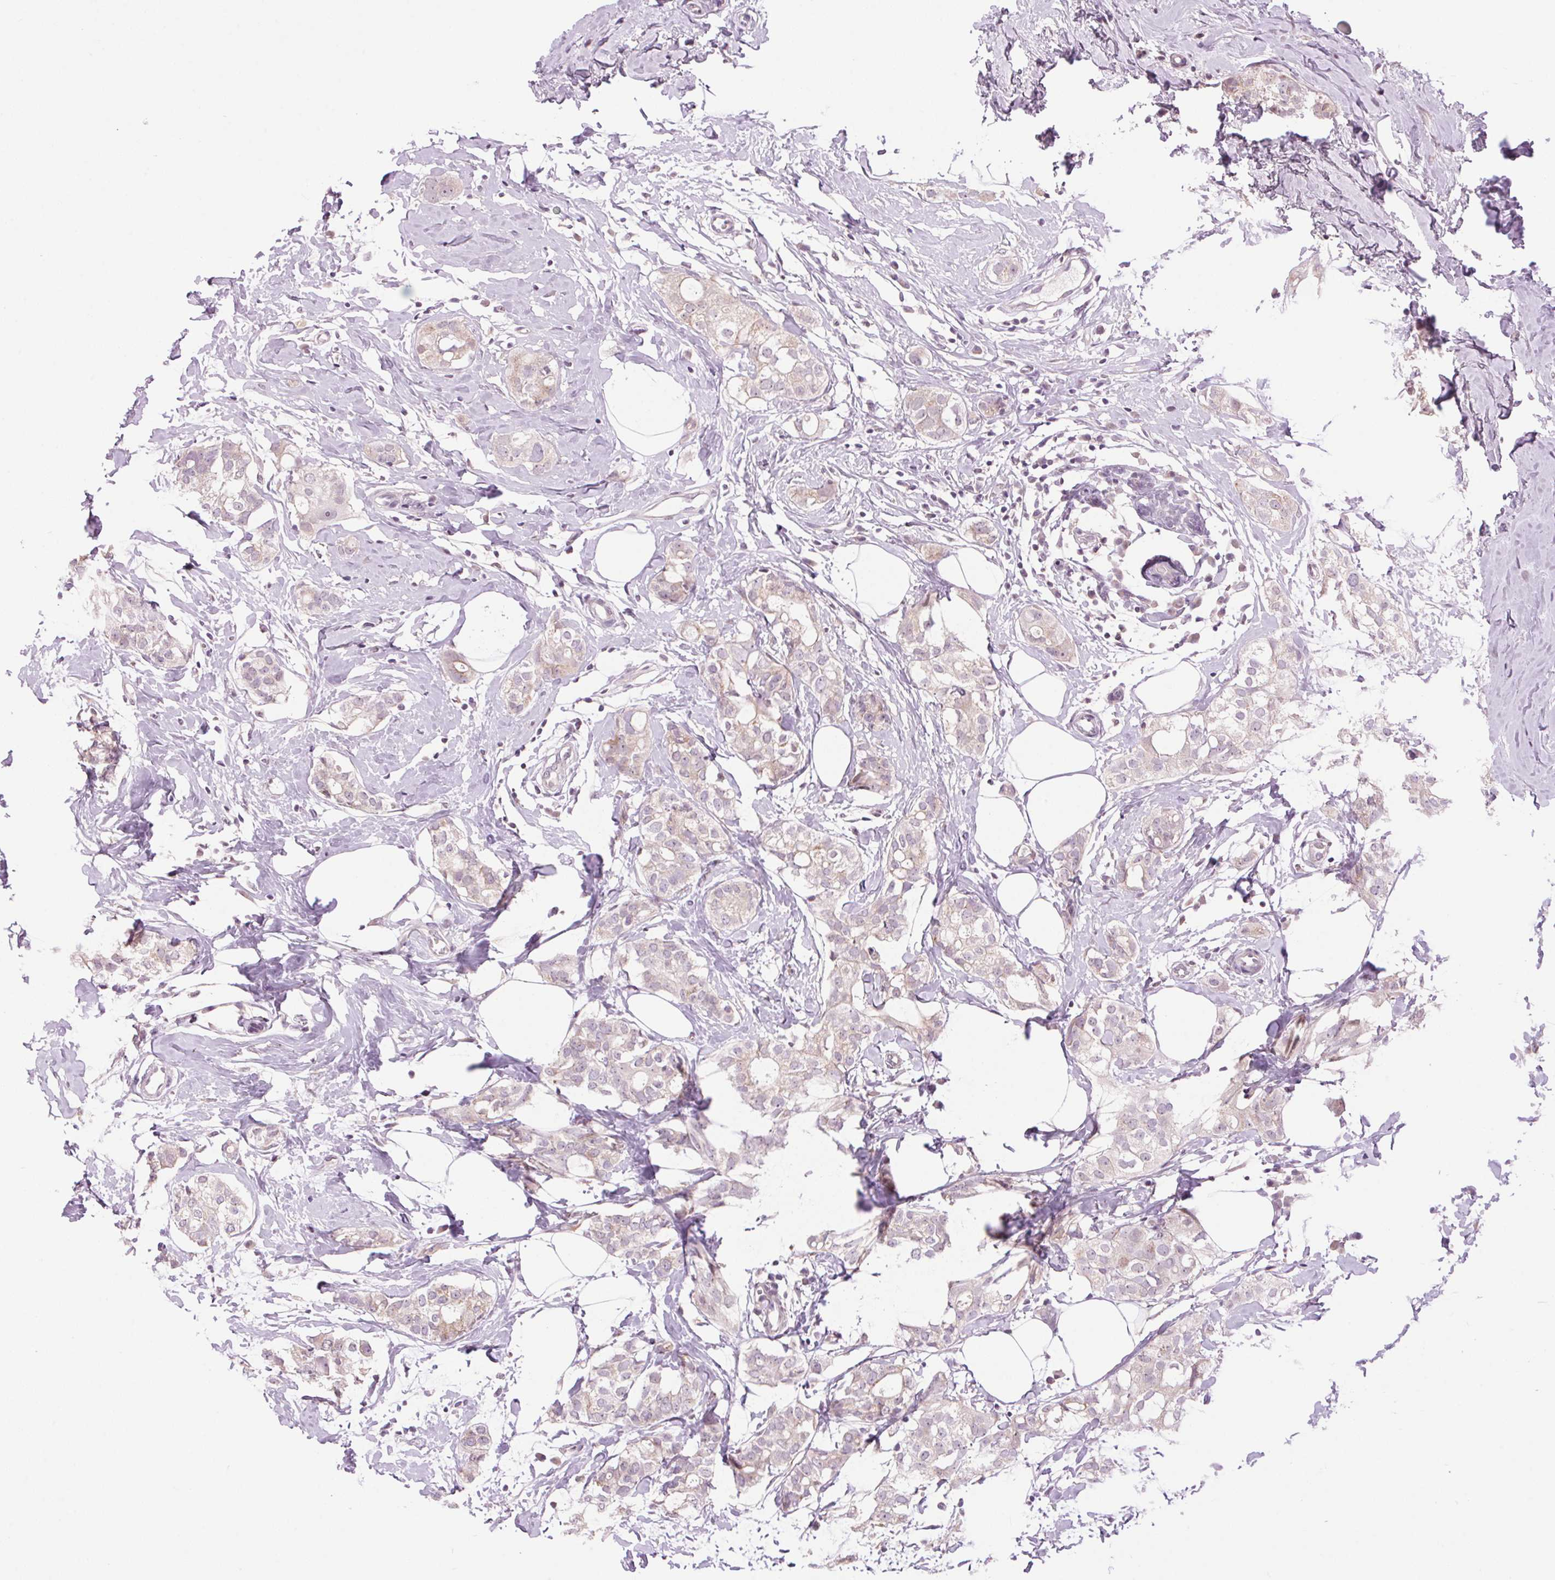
{"staining": {"intensity": "negative", "quantity": "none", "location": "none"}, "tissue": "breast cancer", "cell_type": "Tumor cells", "image_type": "cancer", "snomed": [{"axis": "morphology", "description": "Duct carcinoma"}, {"axis": "topography", "description": "Breast"}], "caption": "The photomicrograph demonstrates no staining of tumor cells in breast invasive ductal carcinoma.", "gene": "SMIM13", "patient": {"sex": "female", "age": 40}}